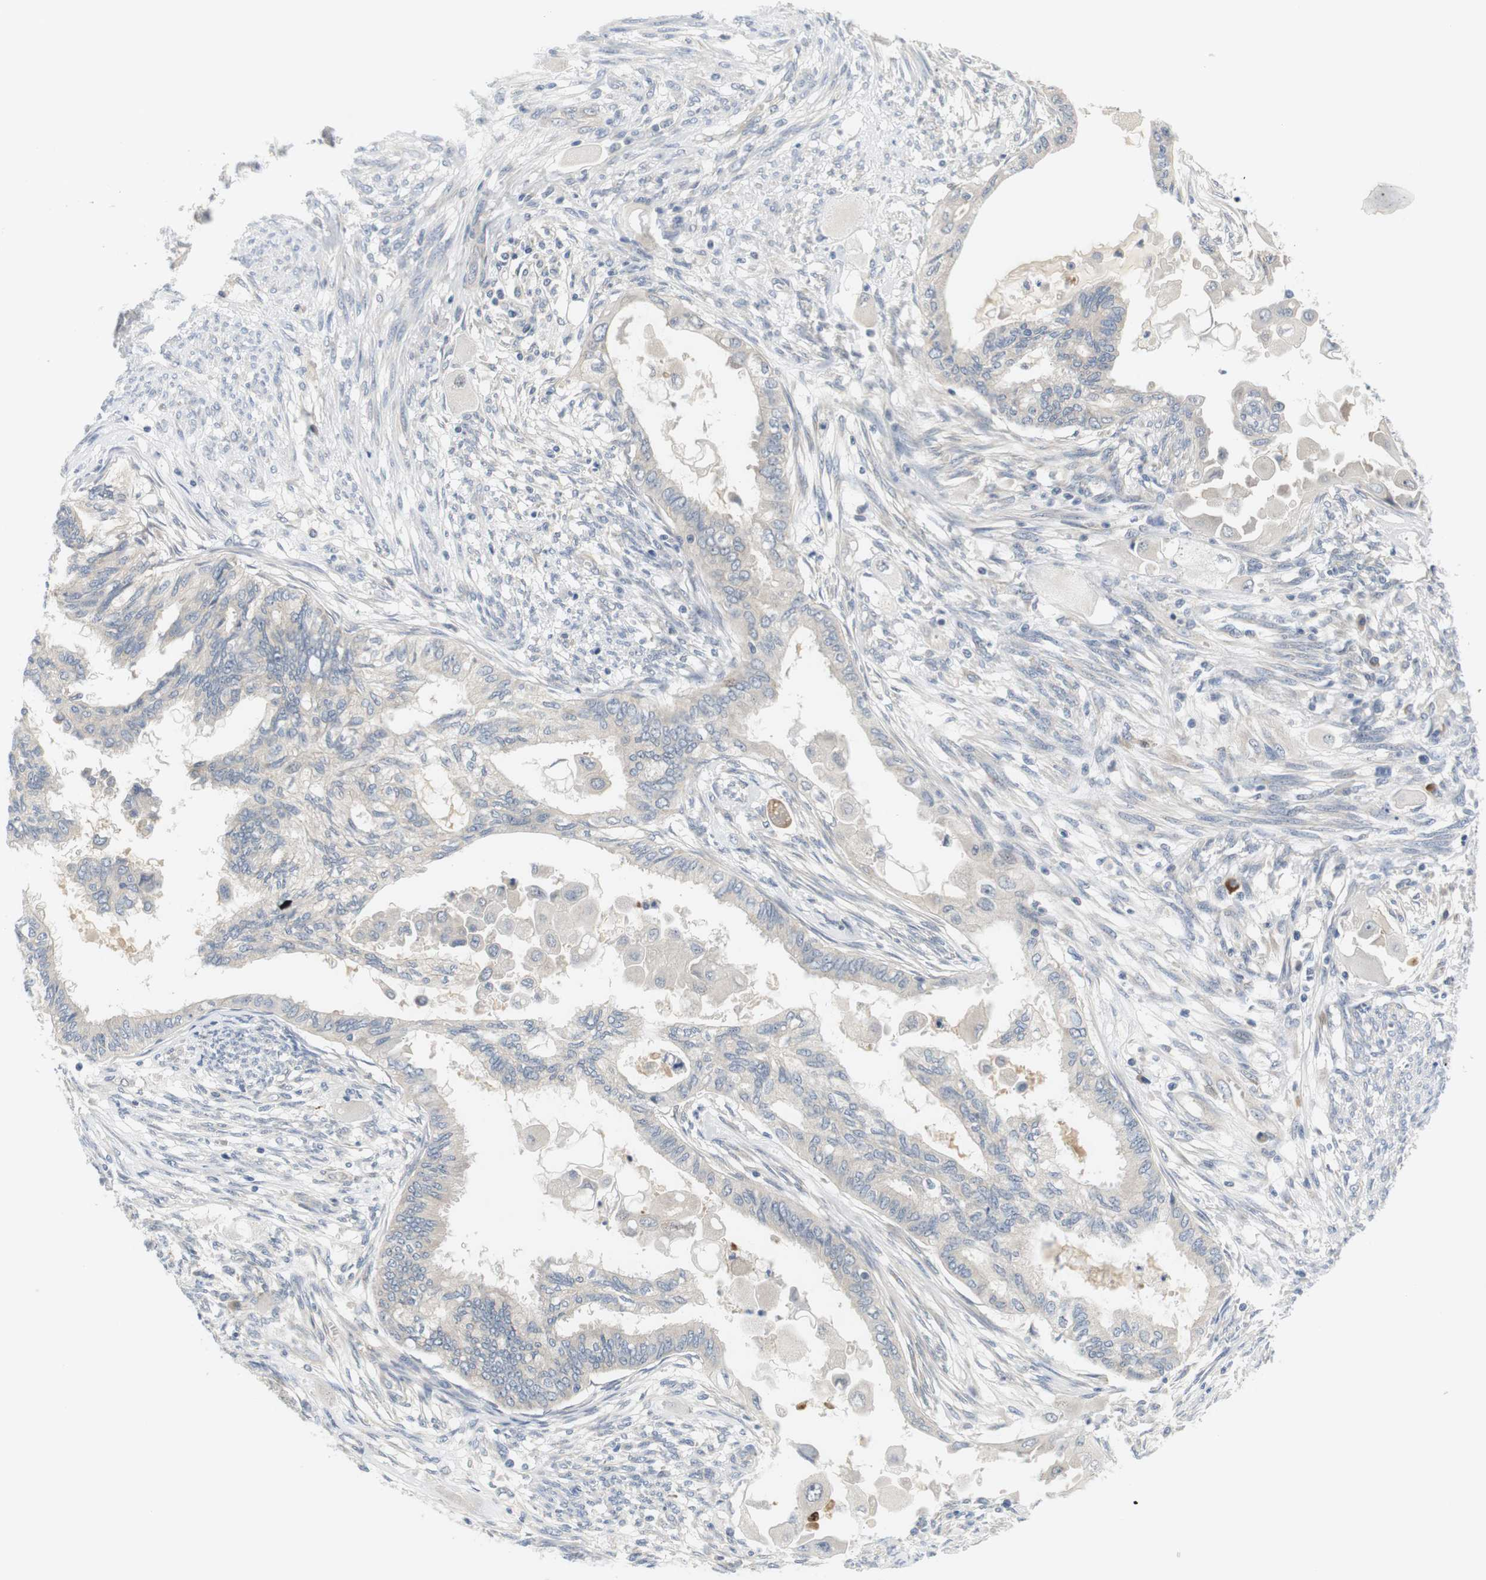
{"staining": {"intensity": "negative", "quantity": "none", "location": "none"}, "tissue": "cervical cancer", "cell_type": "Tumor cells", "image_type": "cancer", "snomed": [{"axis": "morphology", "description": "Normal tissue, NOS"}, {"axis": "morphology", "description": "Adenocarcinoma, NOS"}, {"axis": "topography", "description": "Cervix"}, {"axis": "topography", "description": "Endometrium"}], "caption": "Cervical cancer was stained to show a protein in brown. There is no significant positivity in tumor cells.", "gene": "EVA1C", "patient": {"sex": "female", "age": 86}}